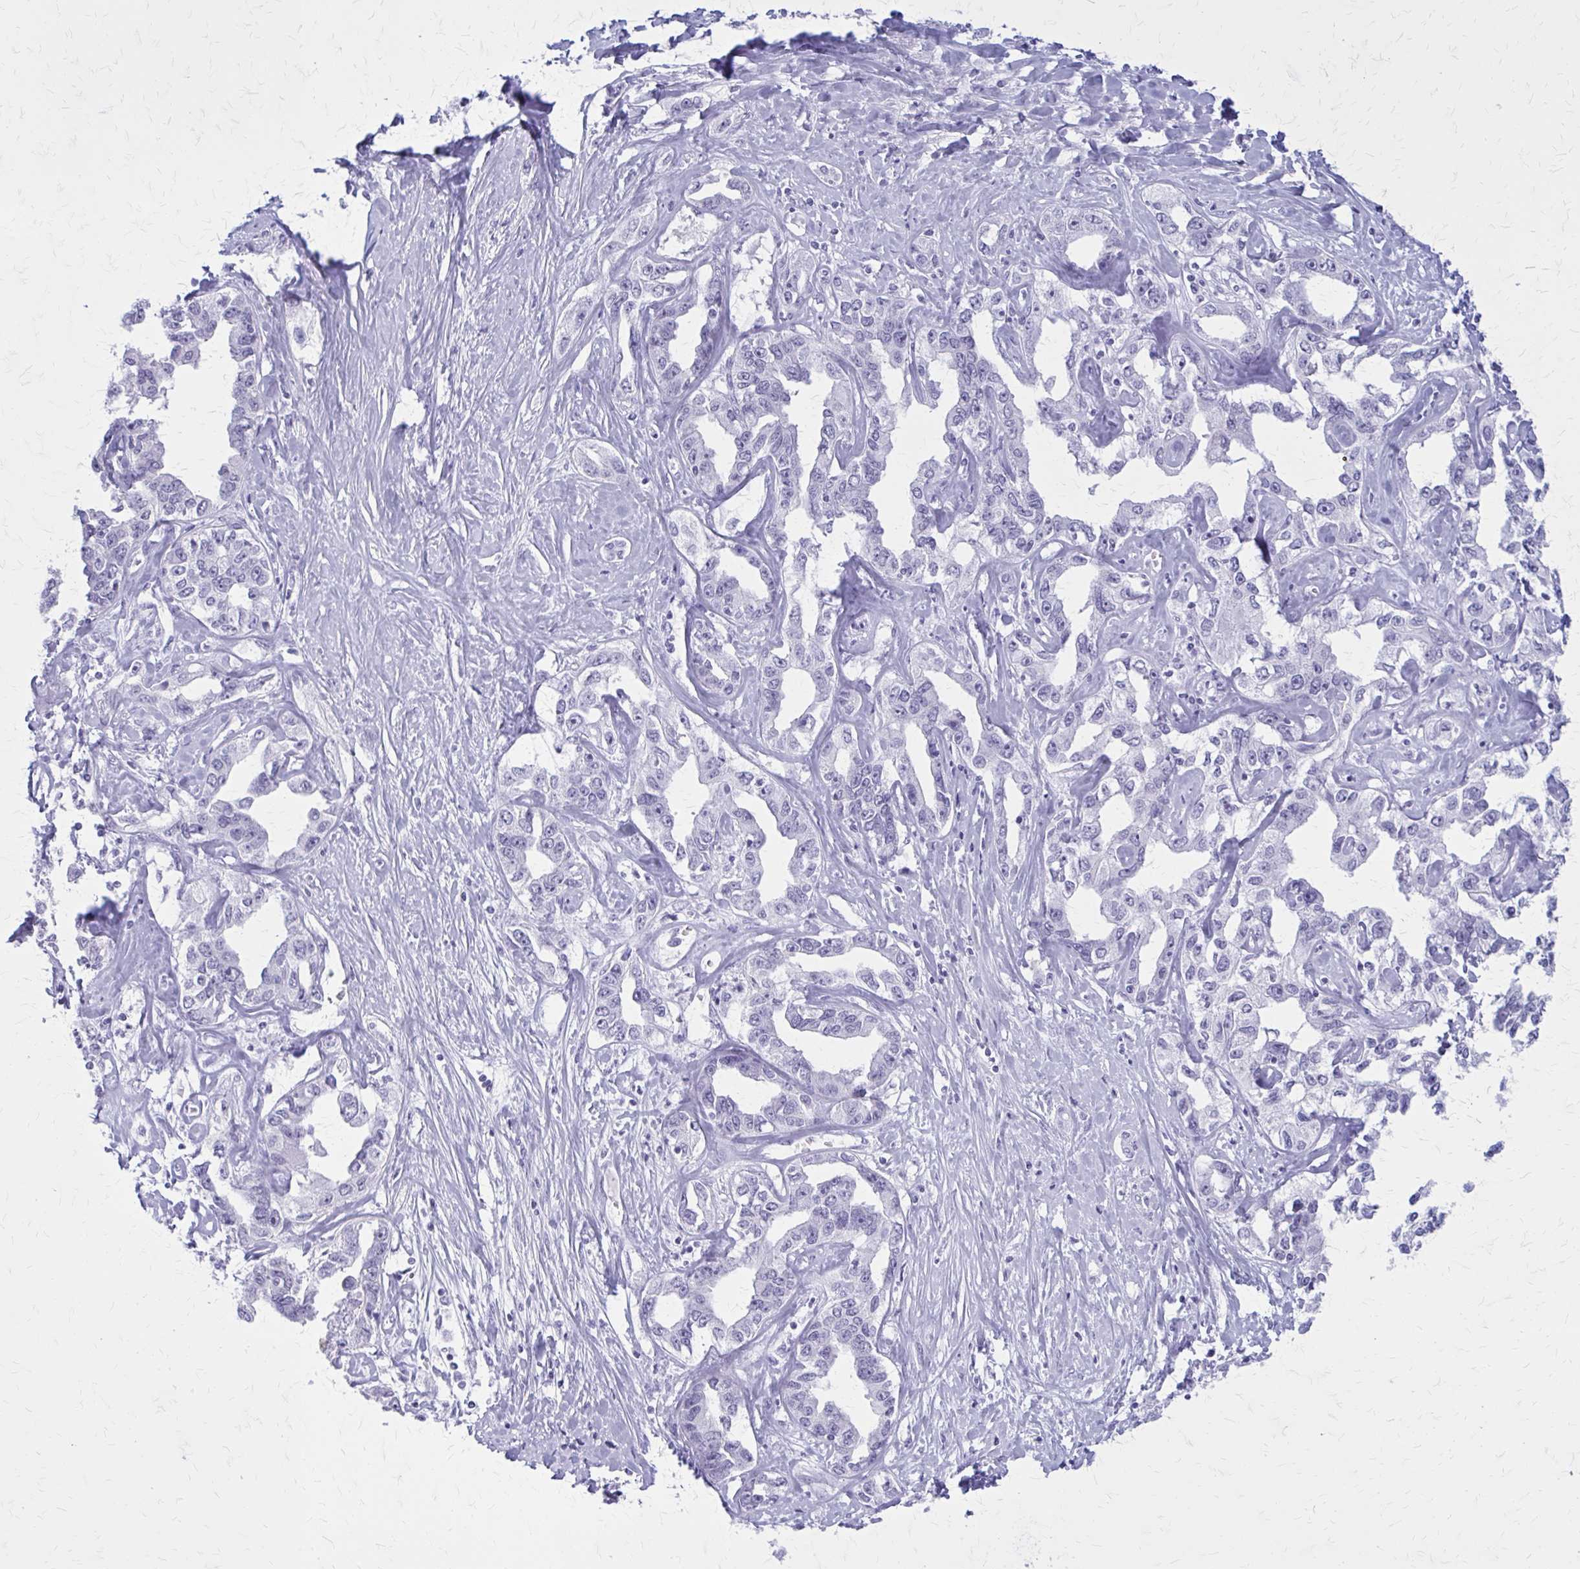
{"staining": {"intensity": "negative", "quantity": "none", "location": "none"}, "tissue": "liver cancer", "cell_type": "Tumor cells", "image_type": "cancer", "snomed": [{"axis": "morphology", "description": "Cholangiocarcinoma"}, {"axis": "topography", "description": "Liver"}], "caption": "Tumor cells show no significant expression in liver cholangiocarcinoma.", "gene": "GAD1", "patient": {"sex": "male", "age": 59}}